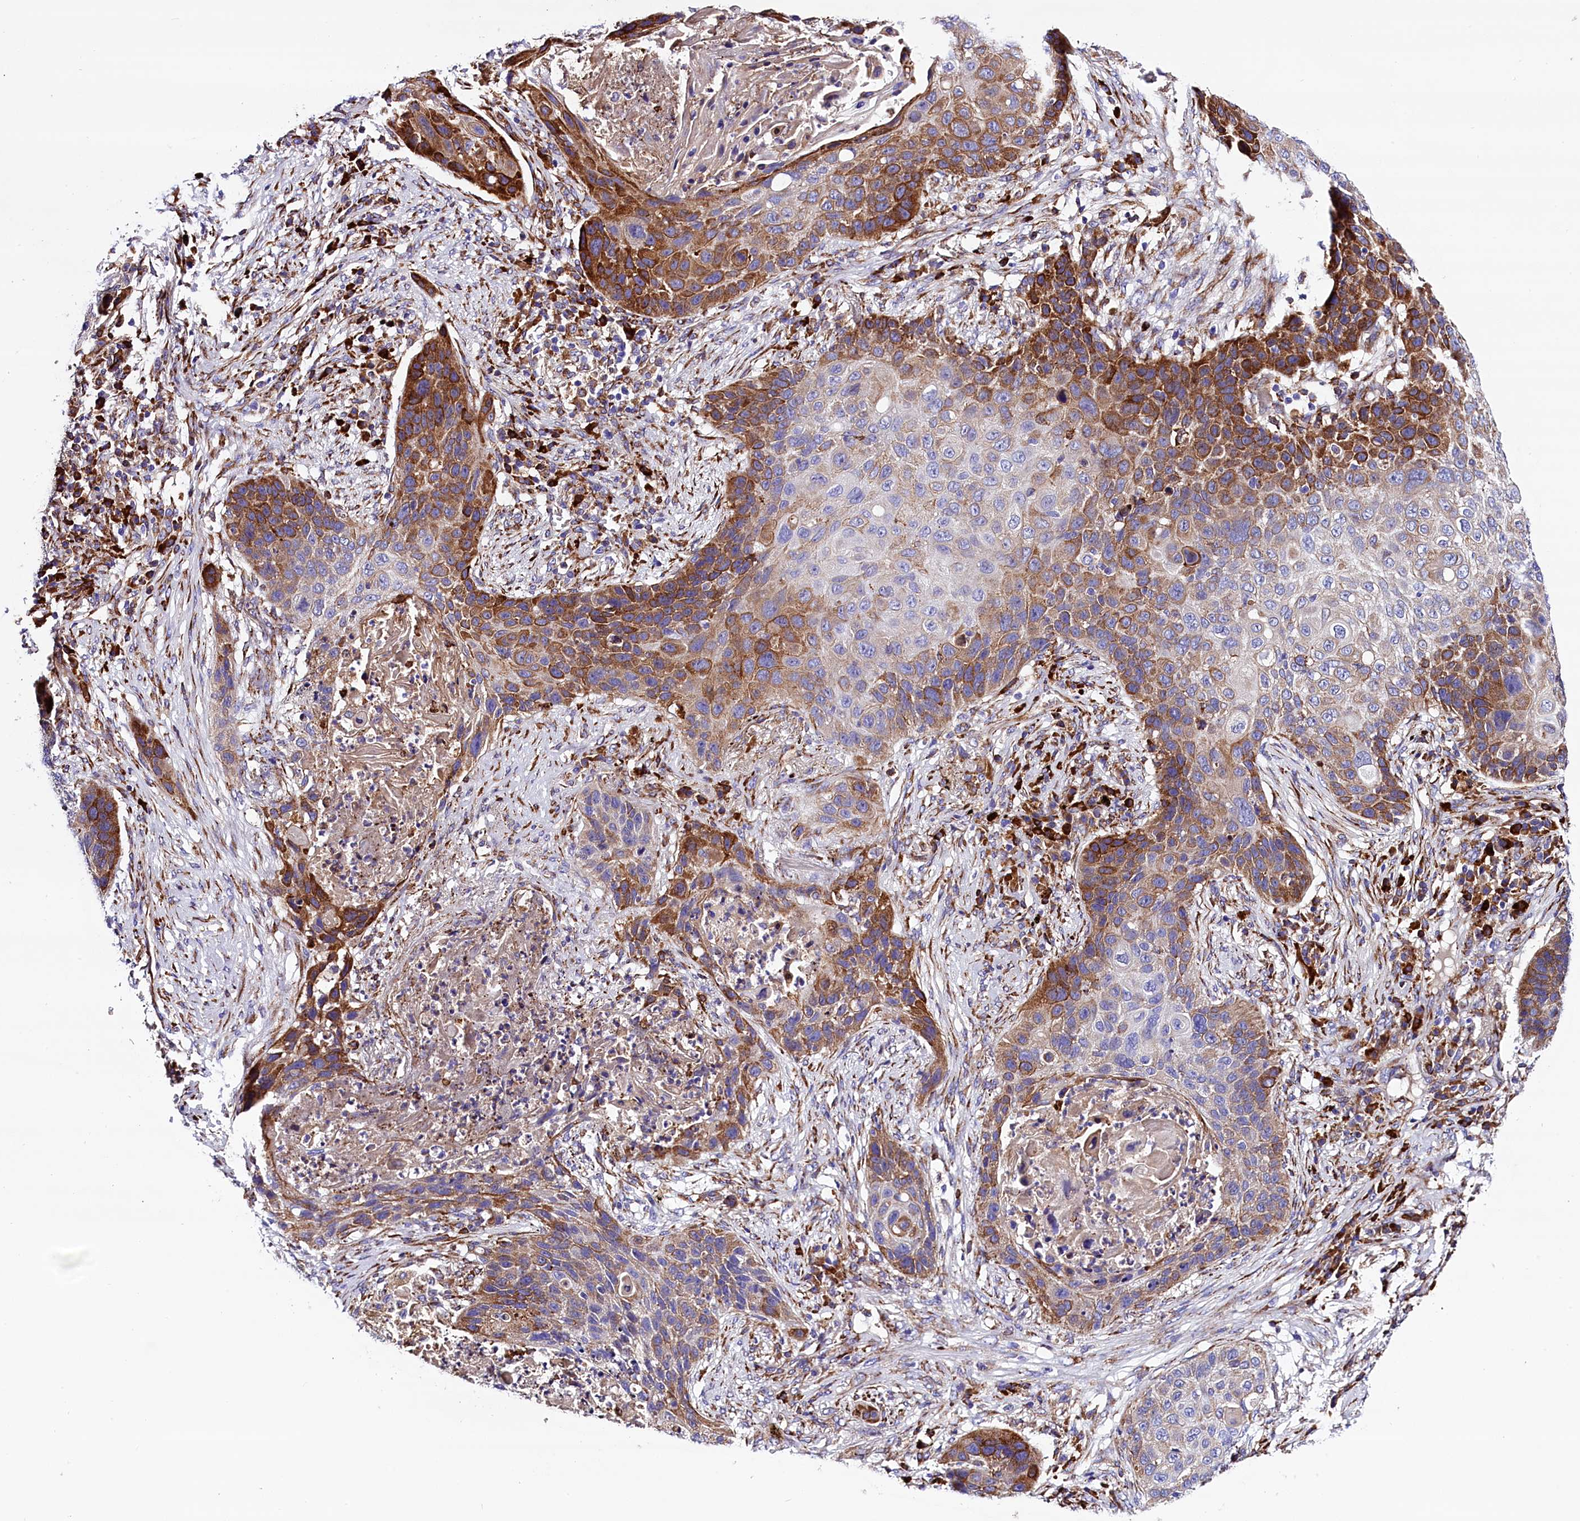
{"staining": {"intensity": "strong", "quantity": "25%-75%", "location": "cytoplasmic/membranous"}, "tissue": "lung cancer", "cell_type": "Tumor cells", "image_type": "cancer", "snomed": [{"axis": "morphology", "description": "Squamous cell carcinoma, NOS"}, {"axis": "topography", "description": "Lung"}], "caption": "A histopathology image of squamous cell carcinoma (lung) stained for a protein exhibits strong cytoplasmic/membranous brown staining in tumor cells.", "gene": "CMTR2", "patient": {"sex": "female", "age": 63}}